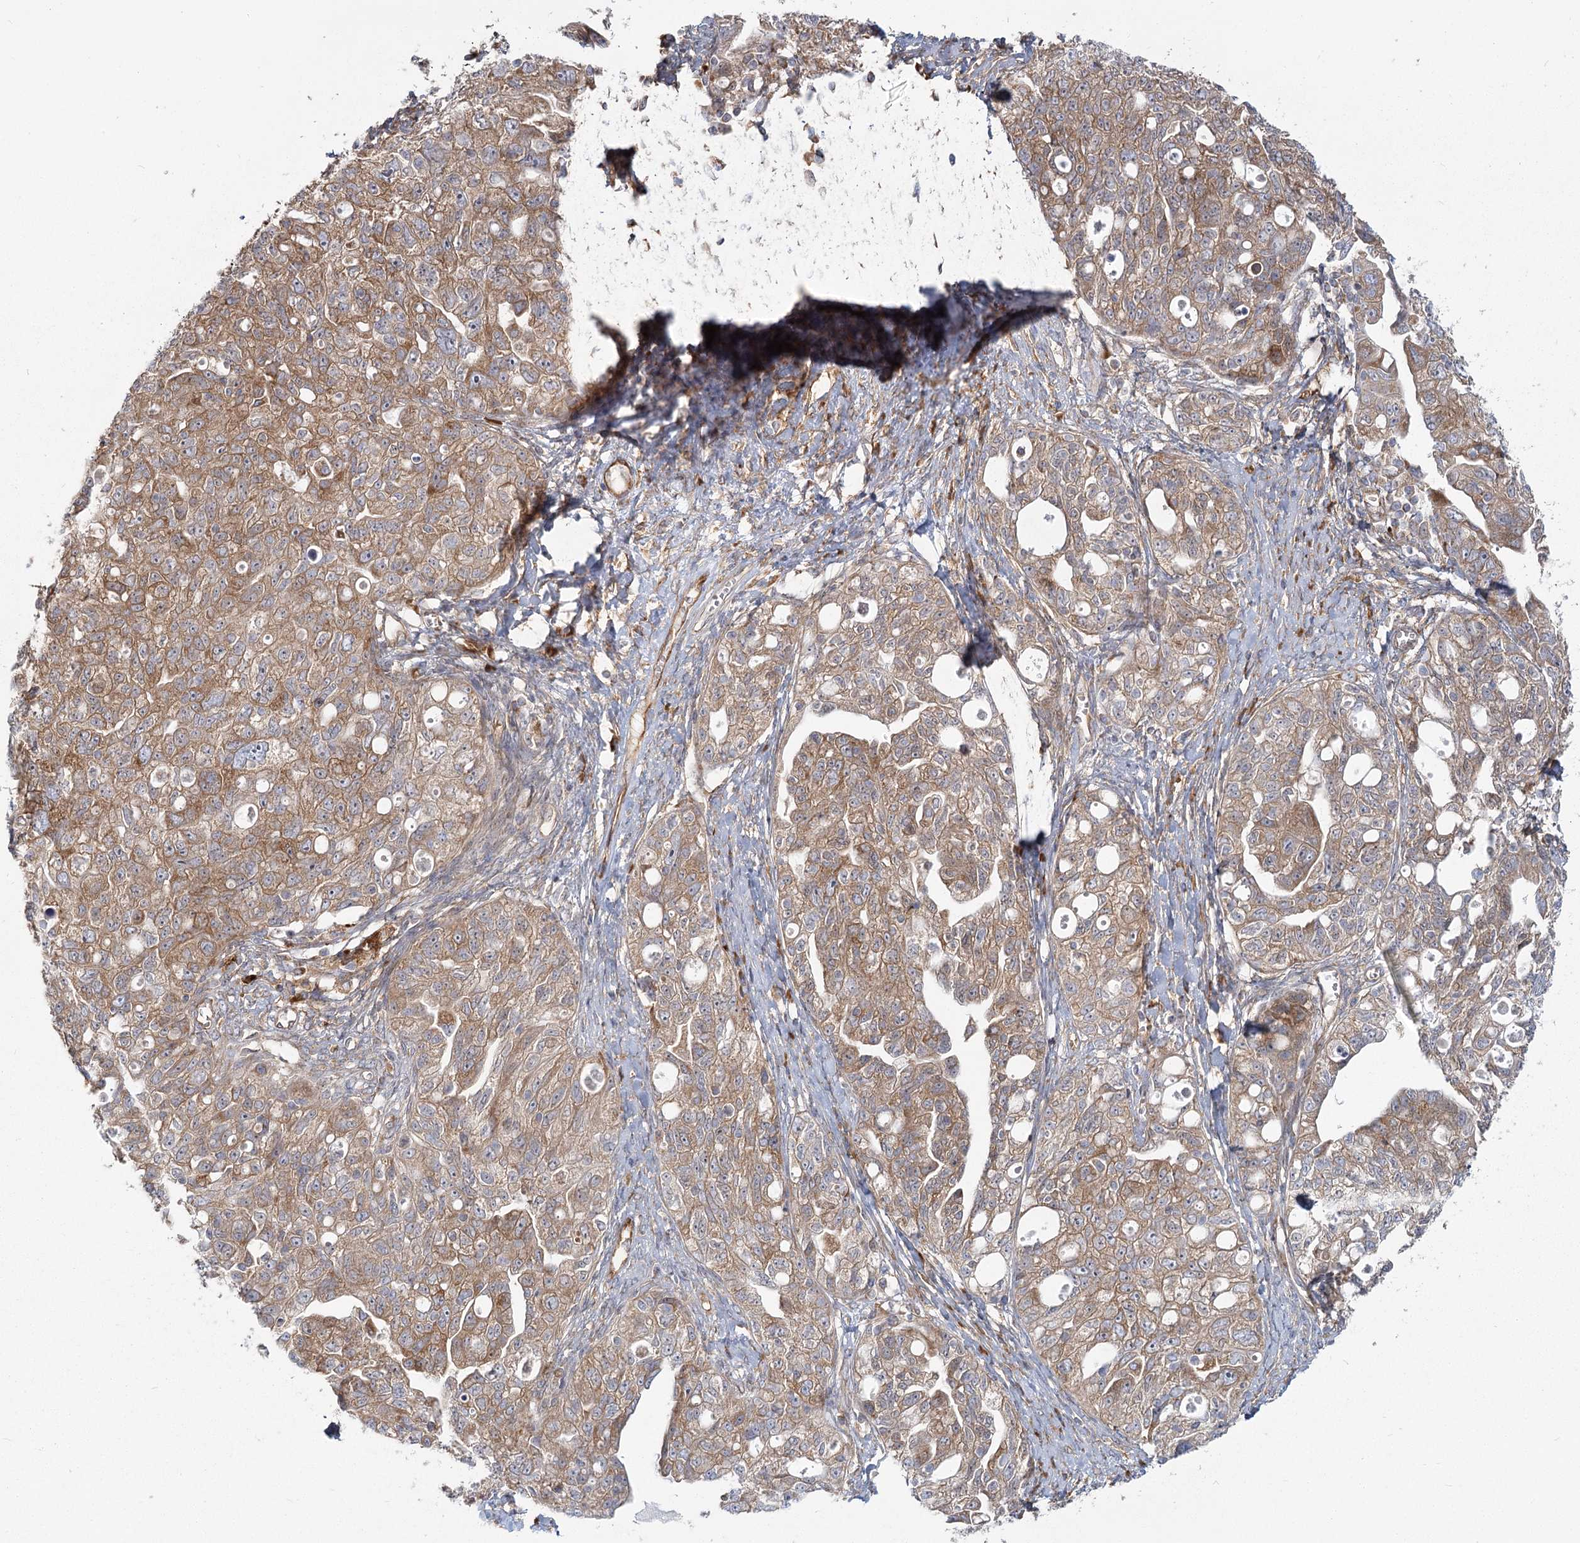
{"staining": {"intensity": "moderate", "quantity": ">75%", "location": "cytoplasmic/membranous"}, "tissue": "ovarian cancer", "cell_type": "Tumor cells", "image_type": "cancer", "snomed": [{"axis": "morphology", "description": "Carcinoma, NOS"}, {"axis": "morphology", "description": "Cystadenocarcinoma, serous, NOS"}, {"axis": "topography", "description": "Ovary"}], "caption": "Protein positivity by immunohistochemistry (IHC) shows moderate cytoplasmic/membranous staining in about >75% of tumor cells in ovarian carcinoma. The protein is shown in brown color, while the nuclei are stained blue.", "gene": "HARS2", "patient": {"sex": "female", "age": 69}}